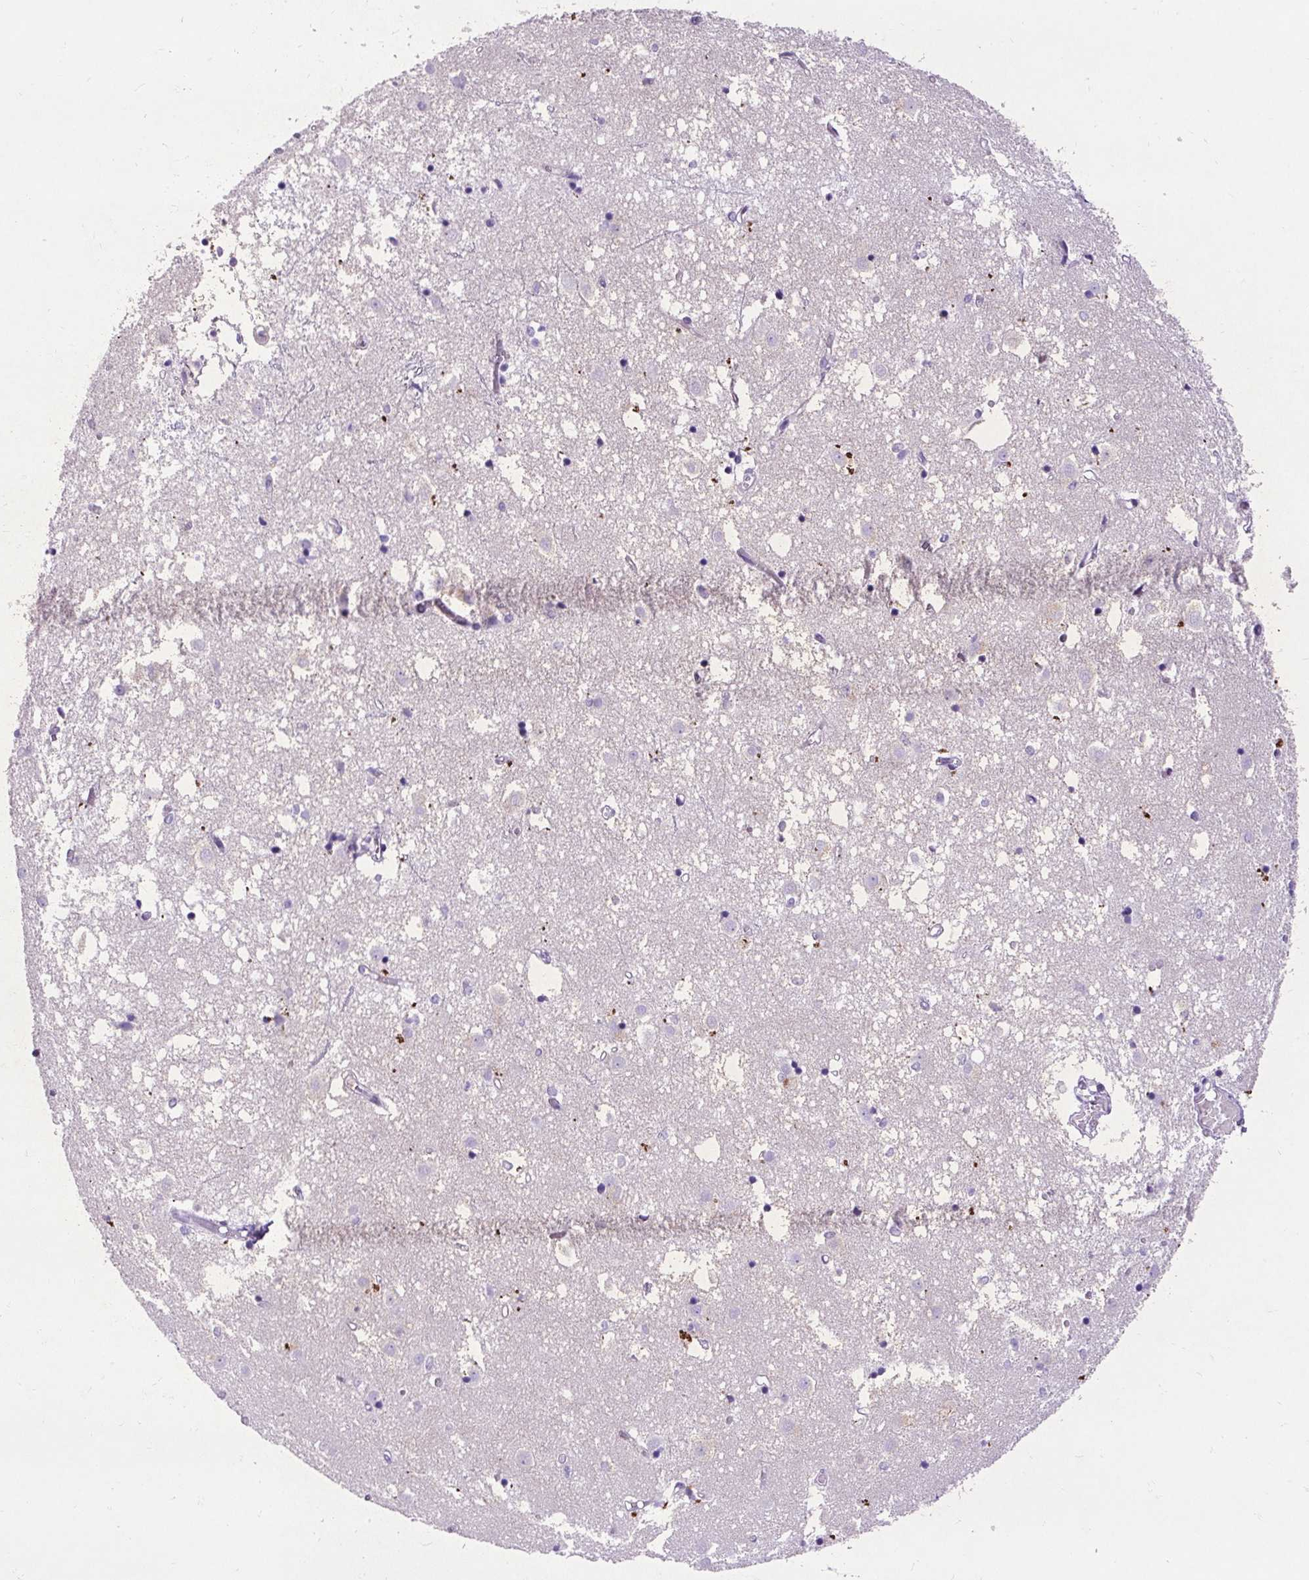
{"staining": {"intensity": "negative", "quantity": "none", "location": "none"}, "tissue": "caudate", "cell_type": "Glial cells", "image_type": "normal", "snomed": [{"axis": "morphology", "description": "Normal tissue, NOS"}, {"axis": "topography", "description": "Lateral ventricle wall"}], "caption": "Micrograph shows no significant protein expression in glial cells of benign caudate.", "gene": "SPC24", "patient": {"sex": "male", "age": 70}}